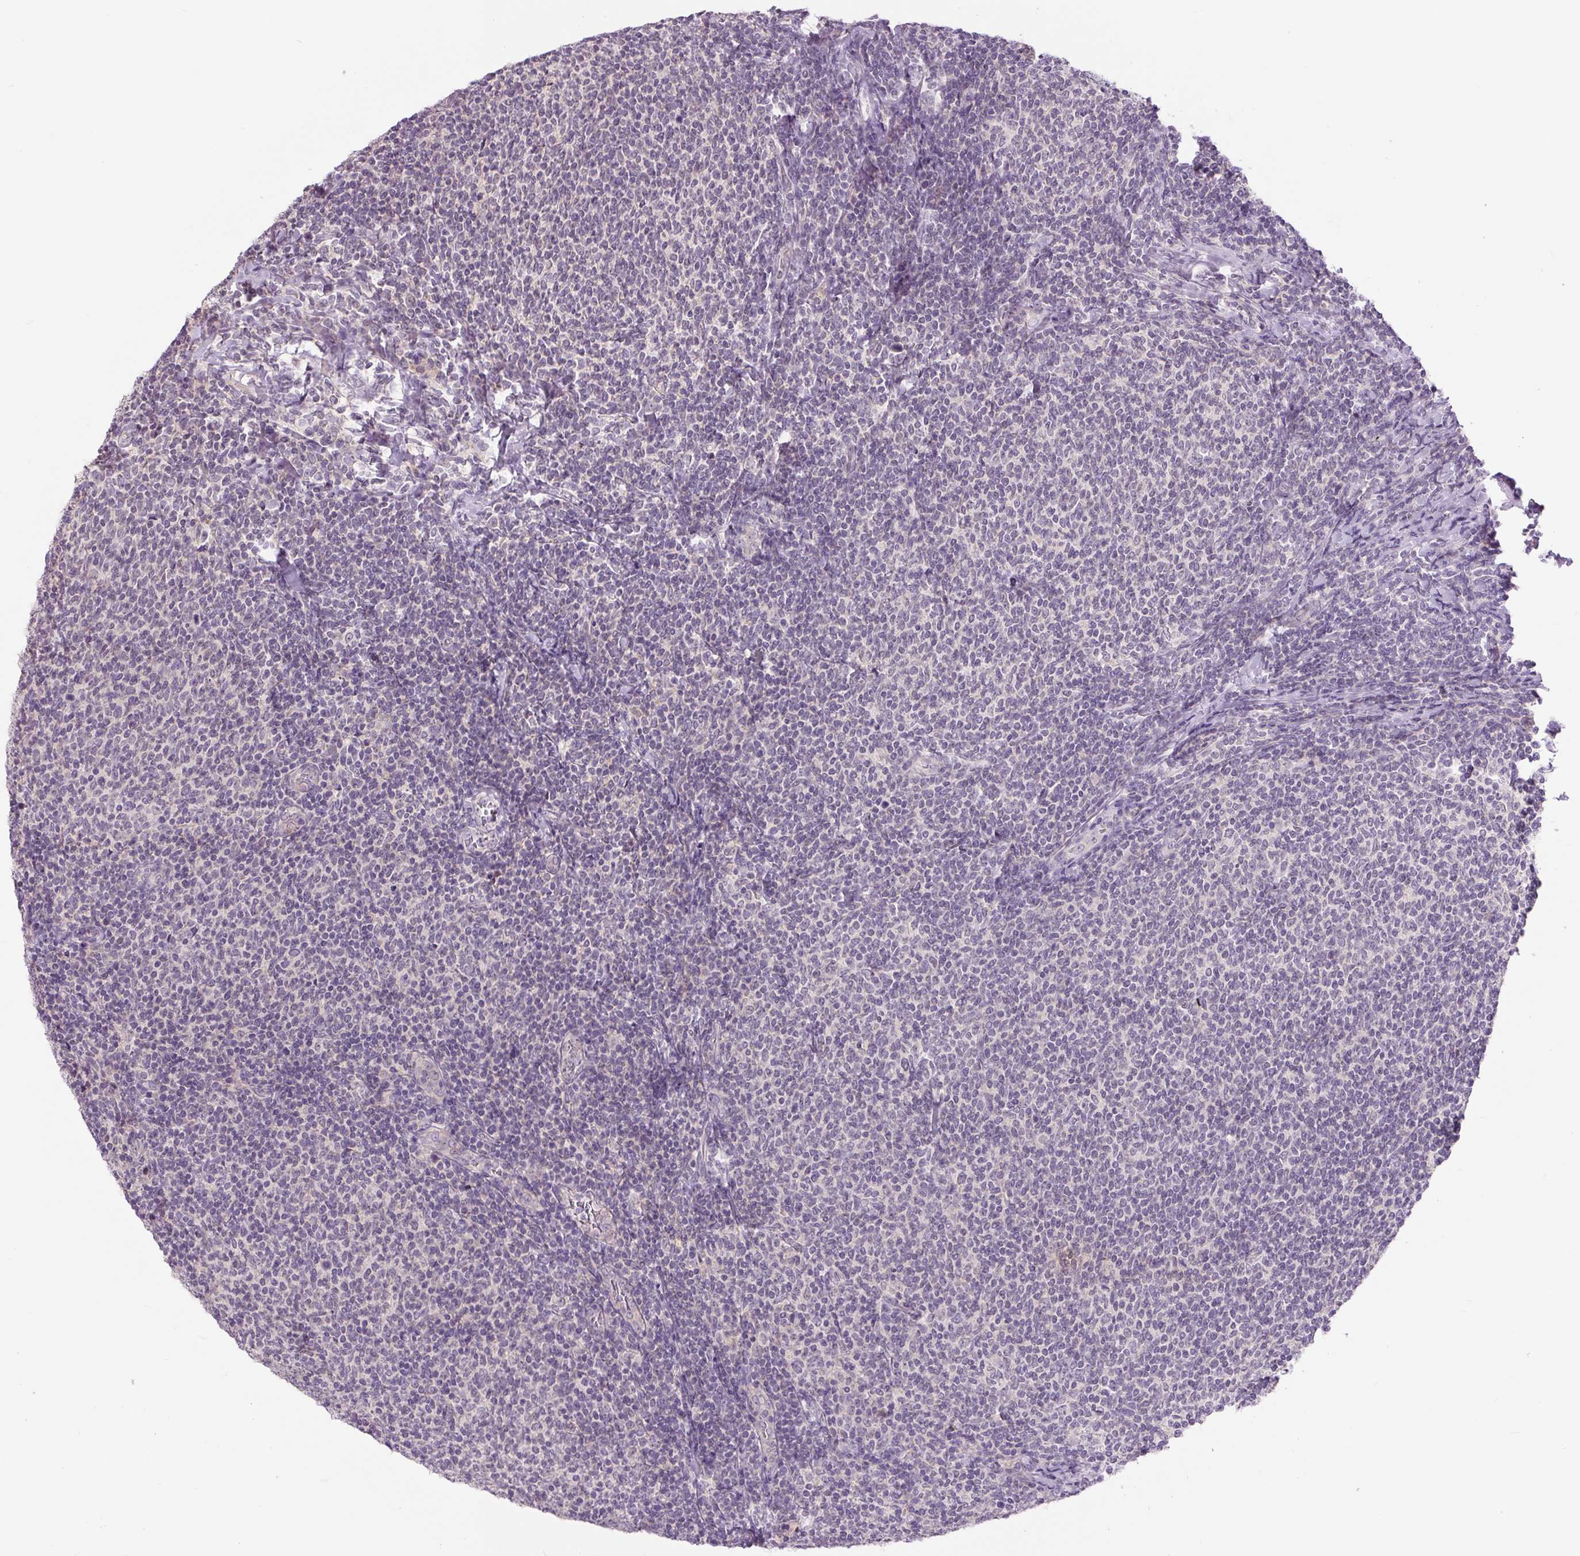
{"staining": {"intensity": "negative", "quantity": "none", "location": "none"}, "tissue": "lymphoma", "cell_type": "Tumor cells", "image_type": "cancer", "snomed": [{"axis": "morphology", "description": "Malignant lymphoma, non-Hodgkin's type, Low grade"}, {"axis": "topography", "description": "Lymph node"}], "caption": "The histopathology image exhibits no significant expression in tumor cells of lymphoma.", "gene": "FABP7", "patient": {"sex": "male", "age": 52}}